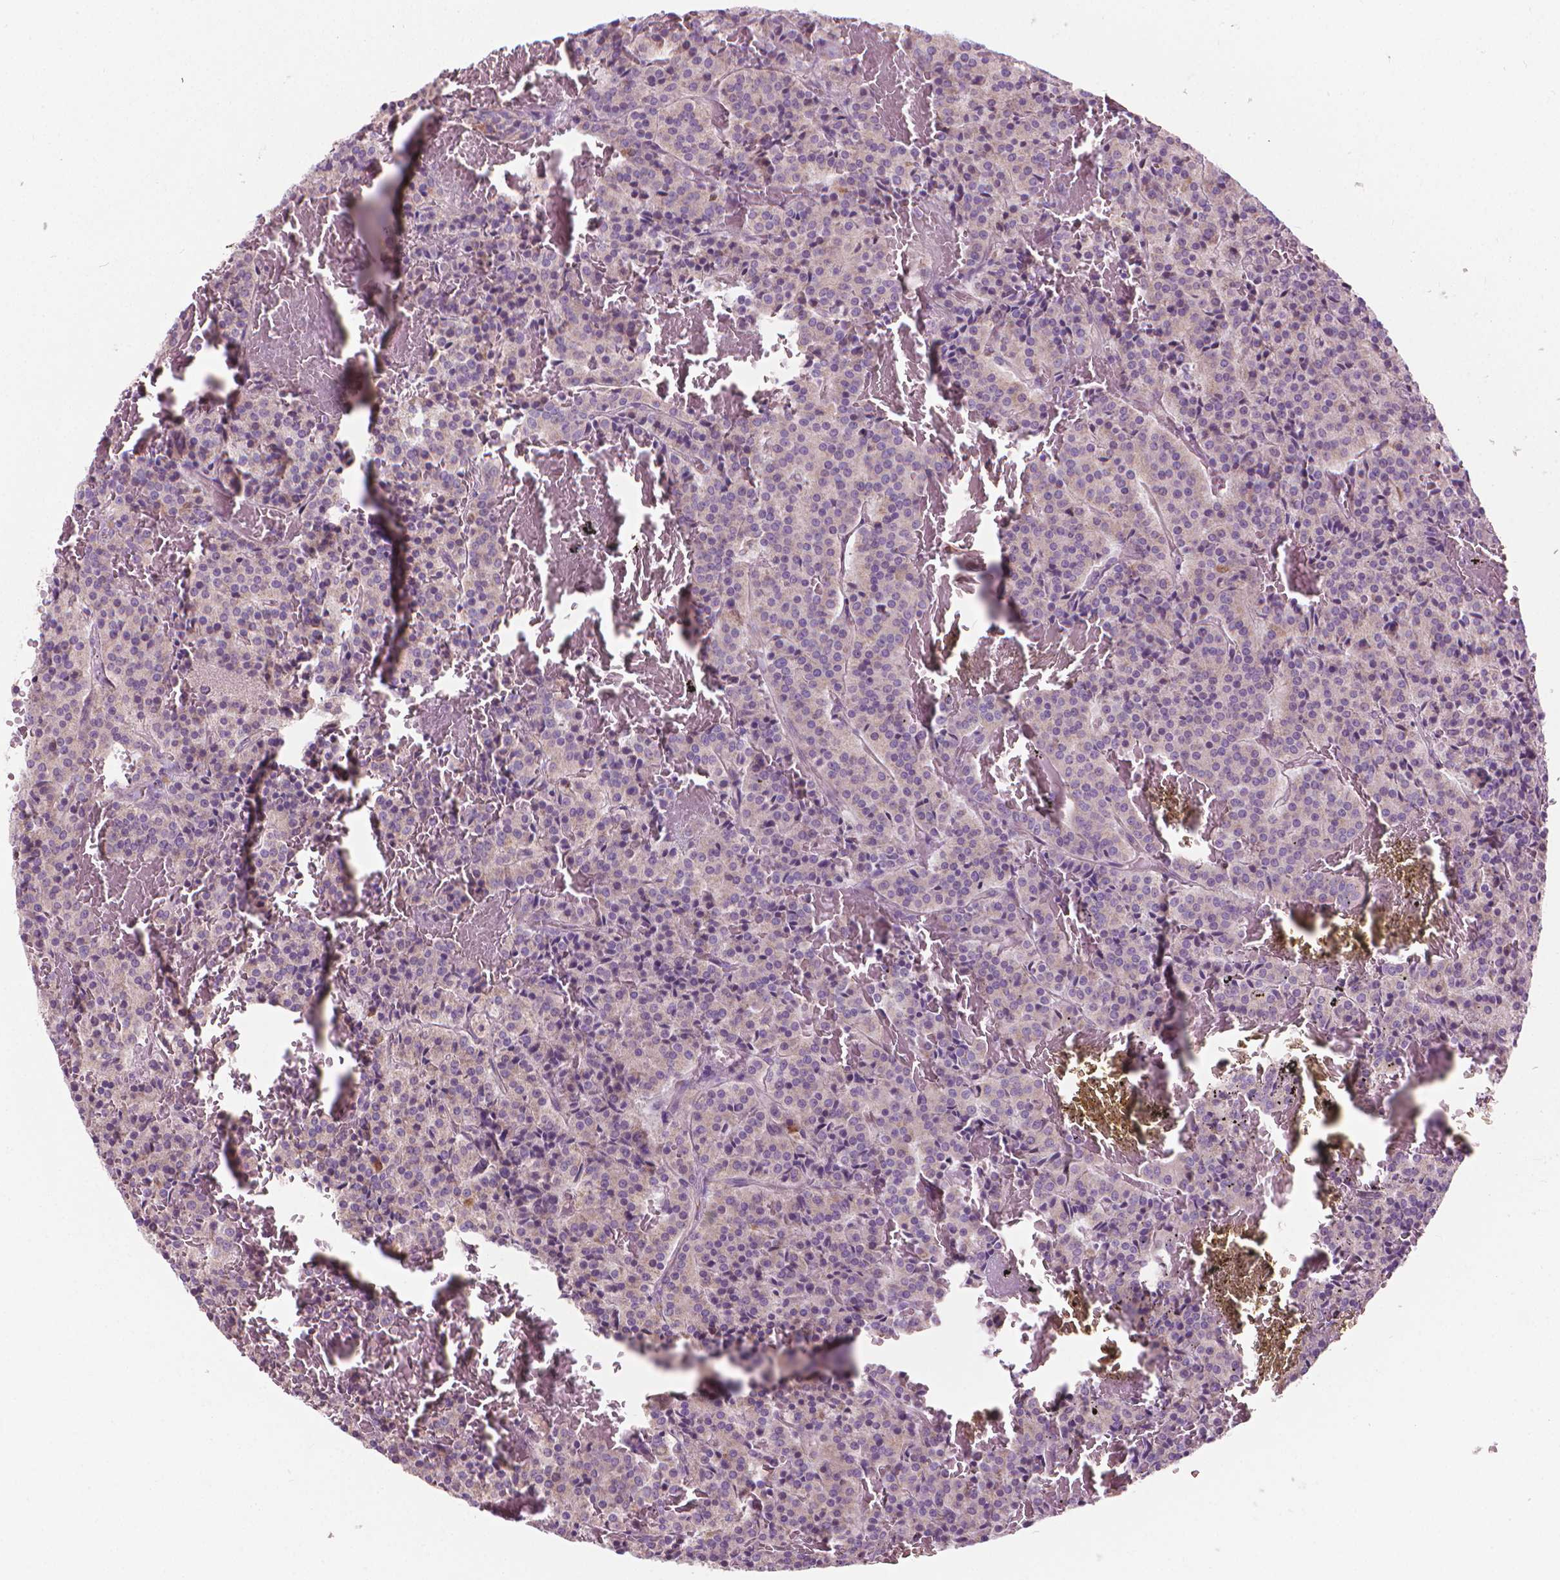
{"staining": {"intensity": "negative", "quantity": "none", "location": "none"}, "tissue": "carcinoid", "cell_type": "Tumor cells", "image_type": "cancer", "snomed": [{"axis": "morphology", "description": "Carcinoid, malignant, NOS"}, {"axis": "topography", "description": "Lung"}], "caption": "This image is of carcinoid (malignant) stained with immunohistochemistry to label a protein in brown with the nuclei are counter-stained blue. There is no positivity in tumor cells. (DAB immunohistochemistry visualized using brightfield microscopy, high magnification).", "gene": "RIIAD1", "patient": {"sex": "male", "age": 70}}